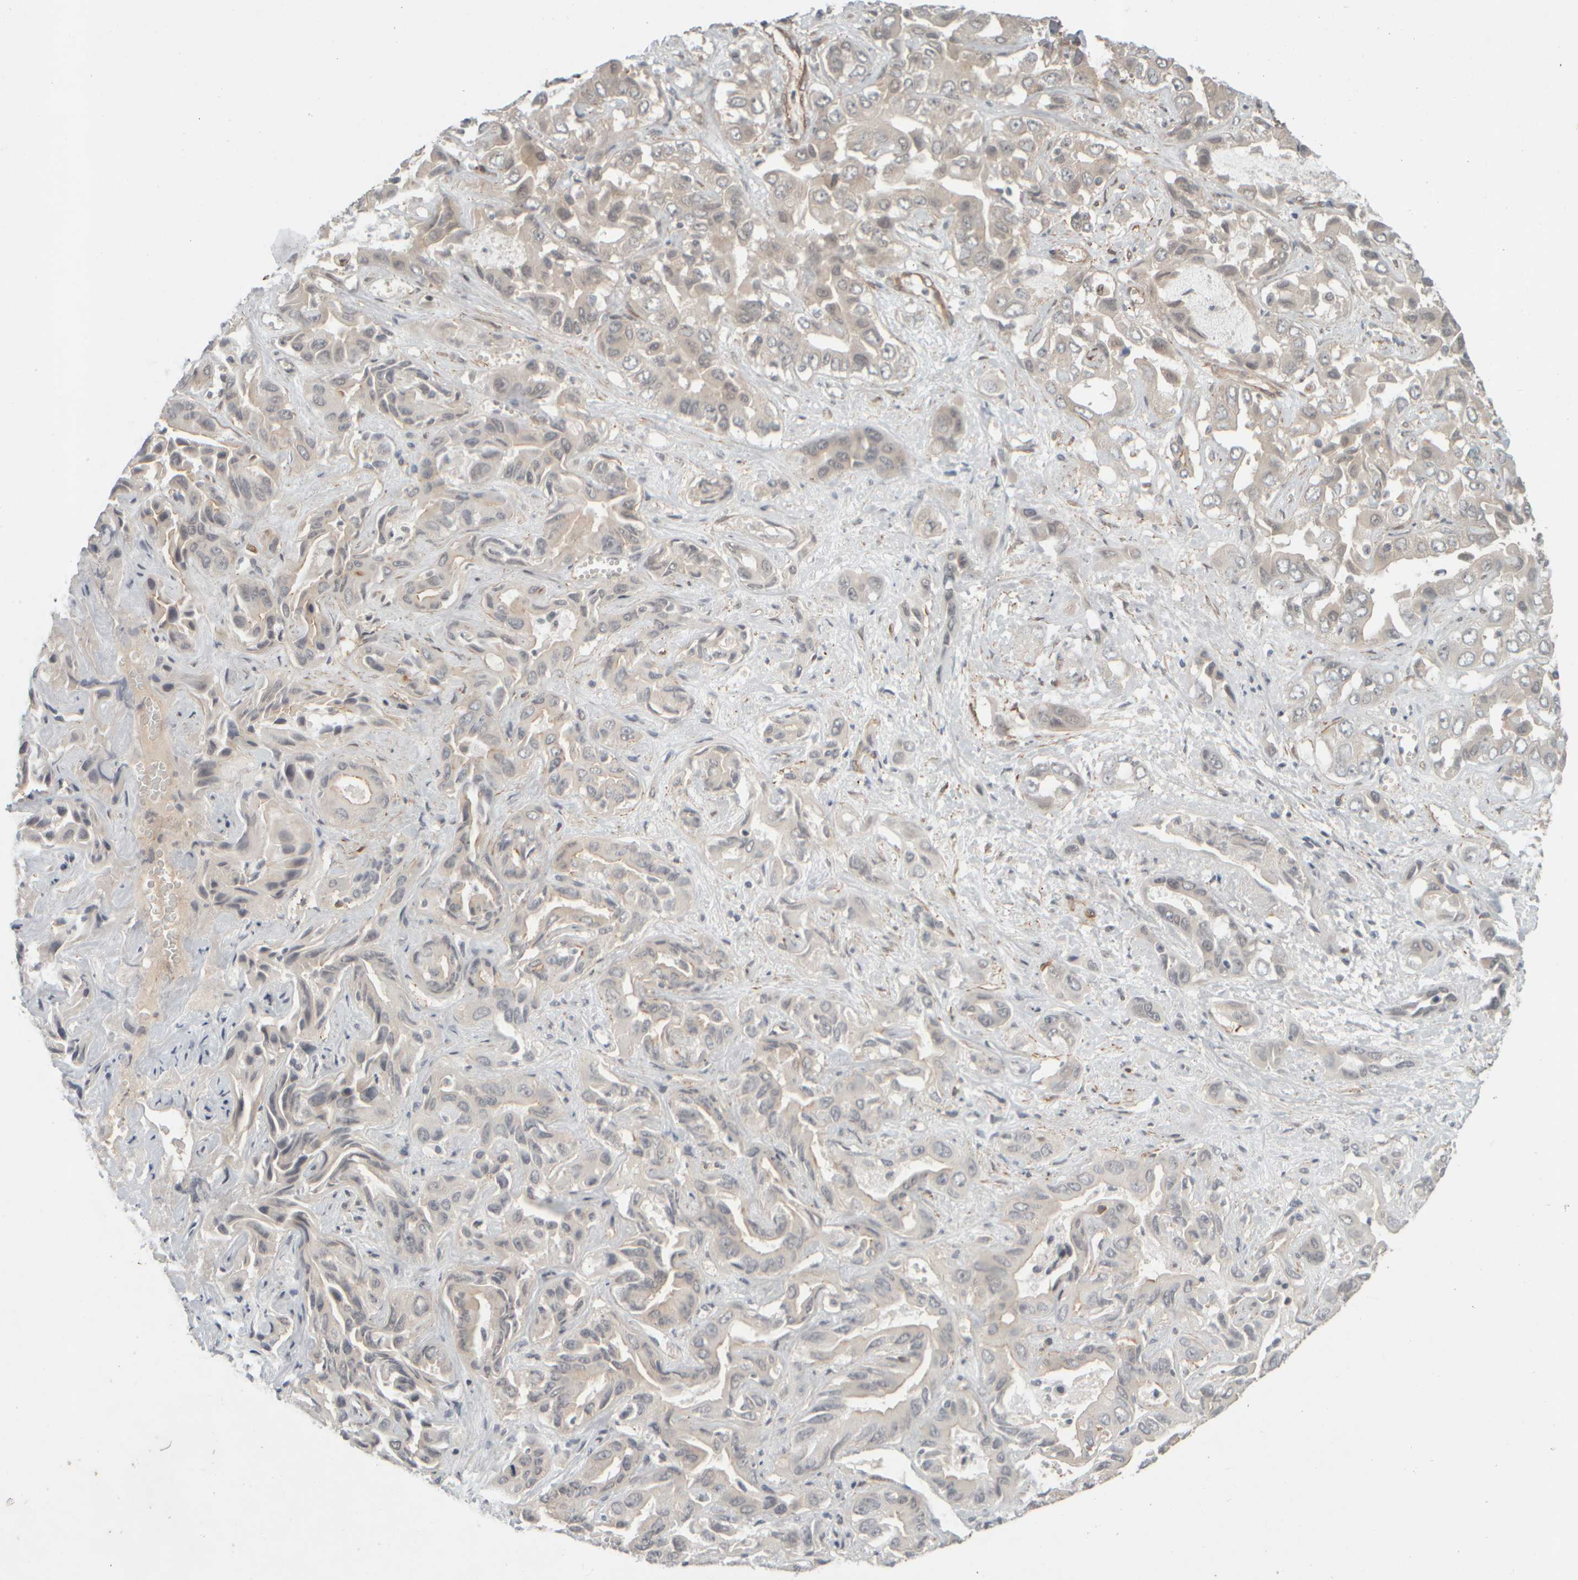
{"staining": {"intensity": "negative", "quantity": "none", "location": "none"}, "tissue": "liver cancer", "cell_type": "Tumor cells", "image_type": "cancer", "snomed": [{"axis": "morphology", "description": "Cholangiocarcinoma"}, {"axis": "topography", "description": "Liver"}], "caption": "Tumor cells are negative for brown protein staining in liver cholangiocarcinoma.", "gene": "SYNRG", "patient": {"sex": "female", "age": 52}}